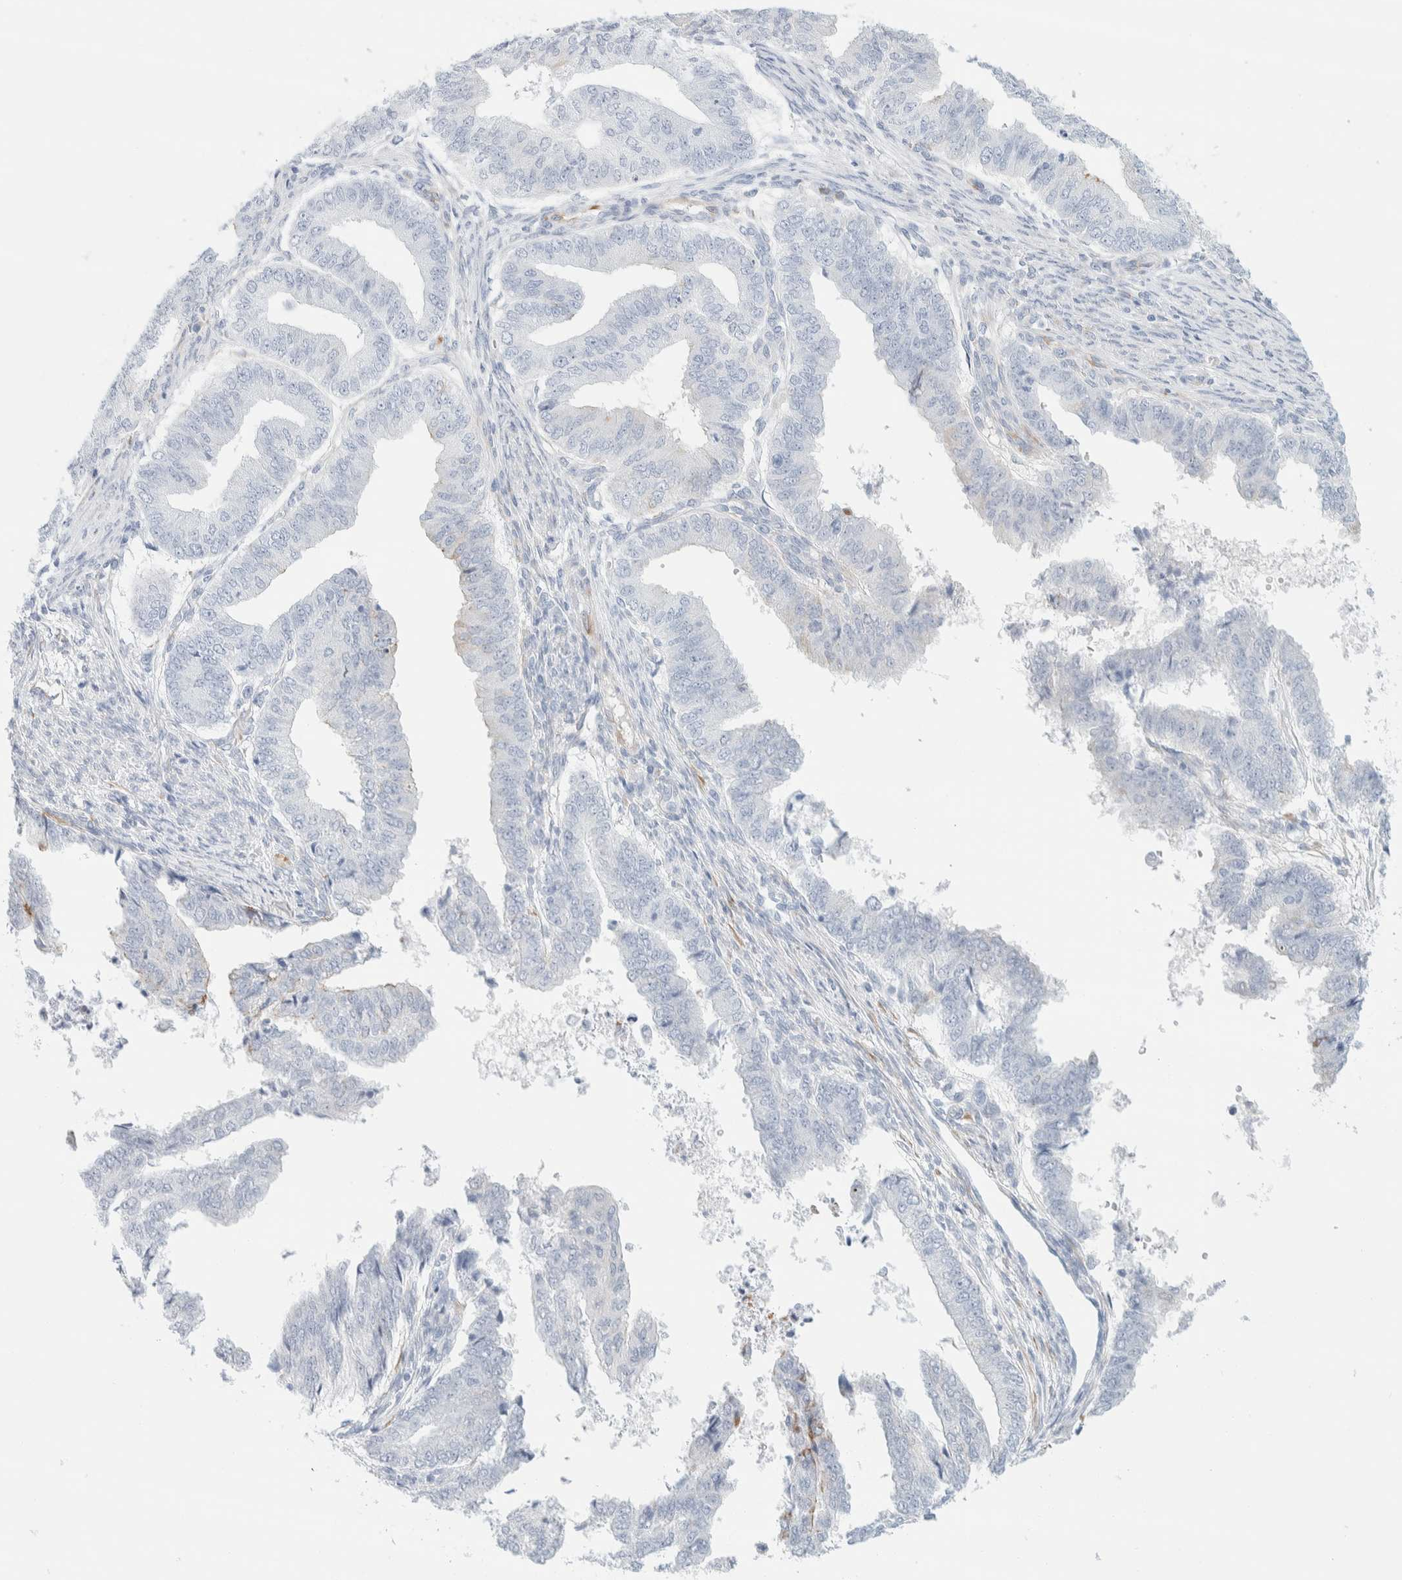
{"staining": {"intensity": "negative", "quantity": "none", "location": "none"}, "tissue": "endometrial cancer", "cell_type": "Tumor cells", "image_type": "cancer", "snomed": [{"axis": "morphology", "description": "Polyp, NOS"}, {"axis": "morphology", "description": "Adenocarcinoma, NOS"}, {"axis": "morphology", "description": "Adenoma, NOS"}, {"axis": "topography", "description": "Endometrium"}], "caption": "Endometrial cancer (adenoma) was stained to show a protein in brown. There is no significant expression in tumor cells.", "gene": "ATCAY", "patient": {"sex": "female", "age": 79}}